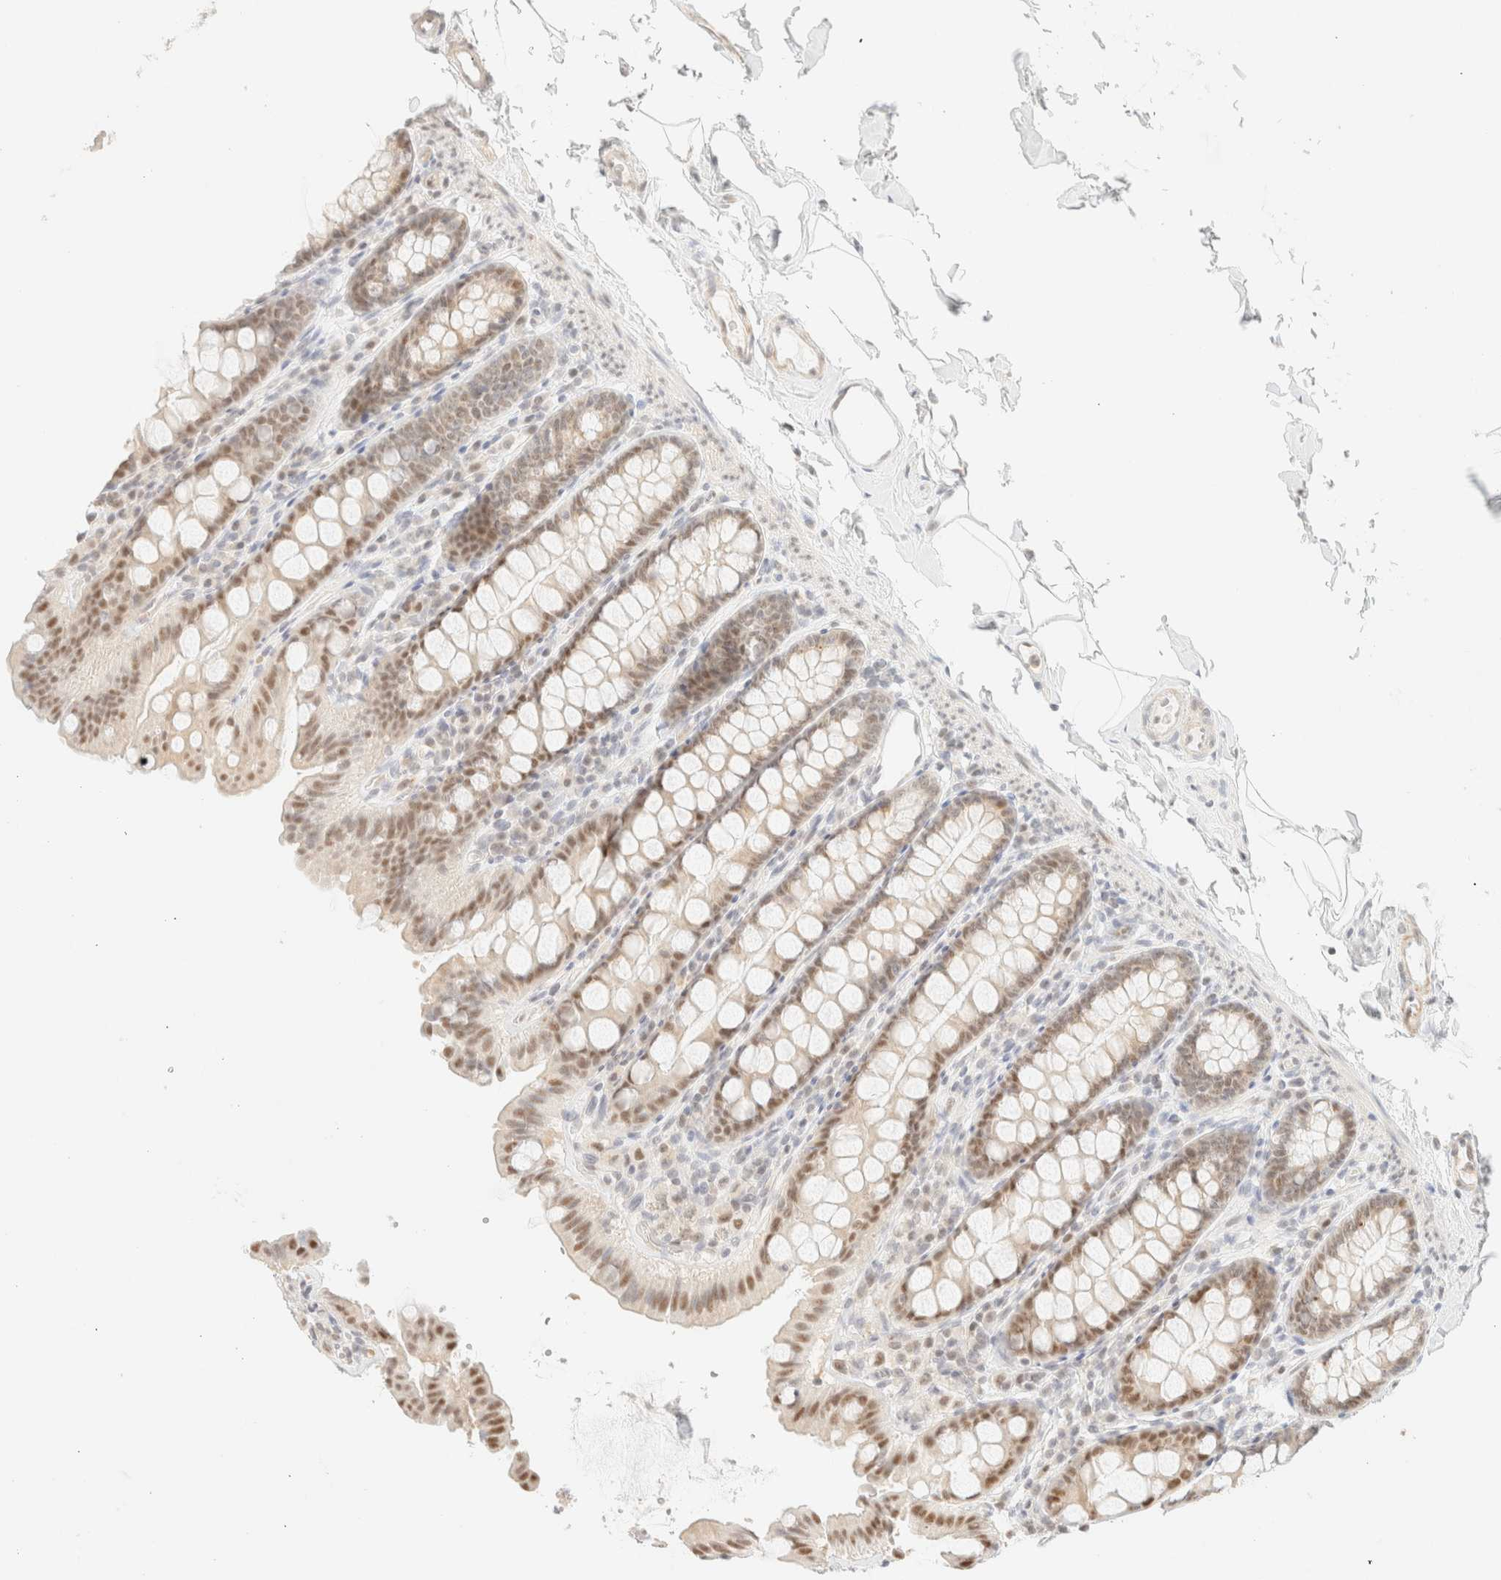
{"staining": {"intensity": "negative", "quantity": "none", "location": "none"}, "tissue": "colon", "cell_type": "Endothelial cells", "image_type": "normal", "snomed": [{"axis": "morphology", "description": "Normal tissue, NOS"}, {"axis": "topography", "description": "Colon"}, {"axis": "topography", "description": "Peripheral nerve tissue"}], "caption": "Immunohistochemistry (IHC) of normal colon exhibits no expression in endothelial cells. (Stains: DAB immunohistochemistry (IHC) with hematoxylin counter stain, Microscopy: brightfield microscopy at high magnification).", "gene": "TSR1", "patient": {"sex": "female", "age": 61}}